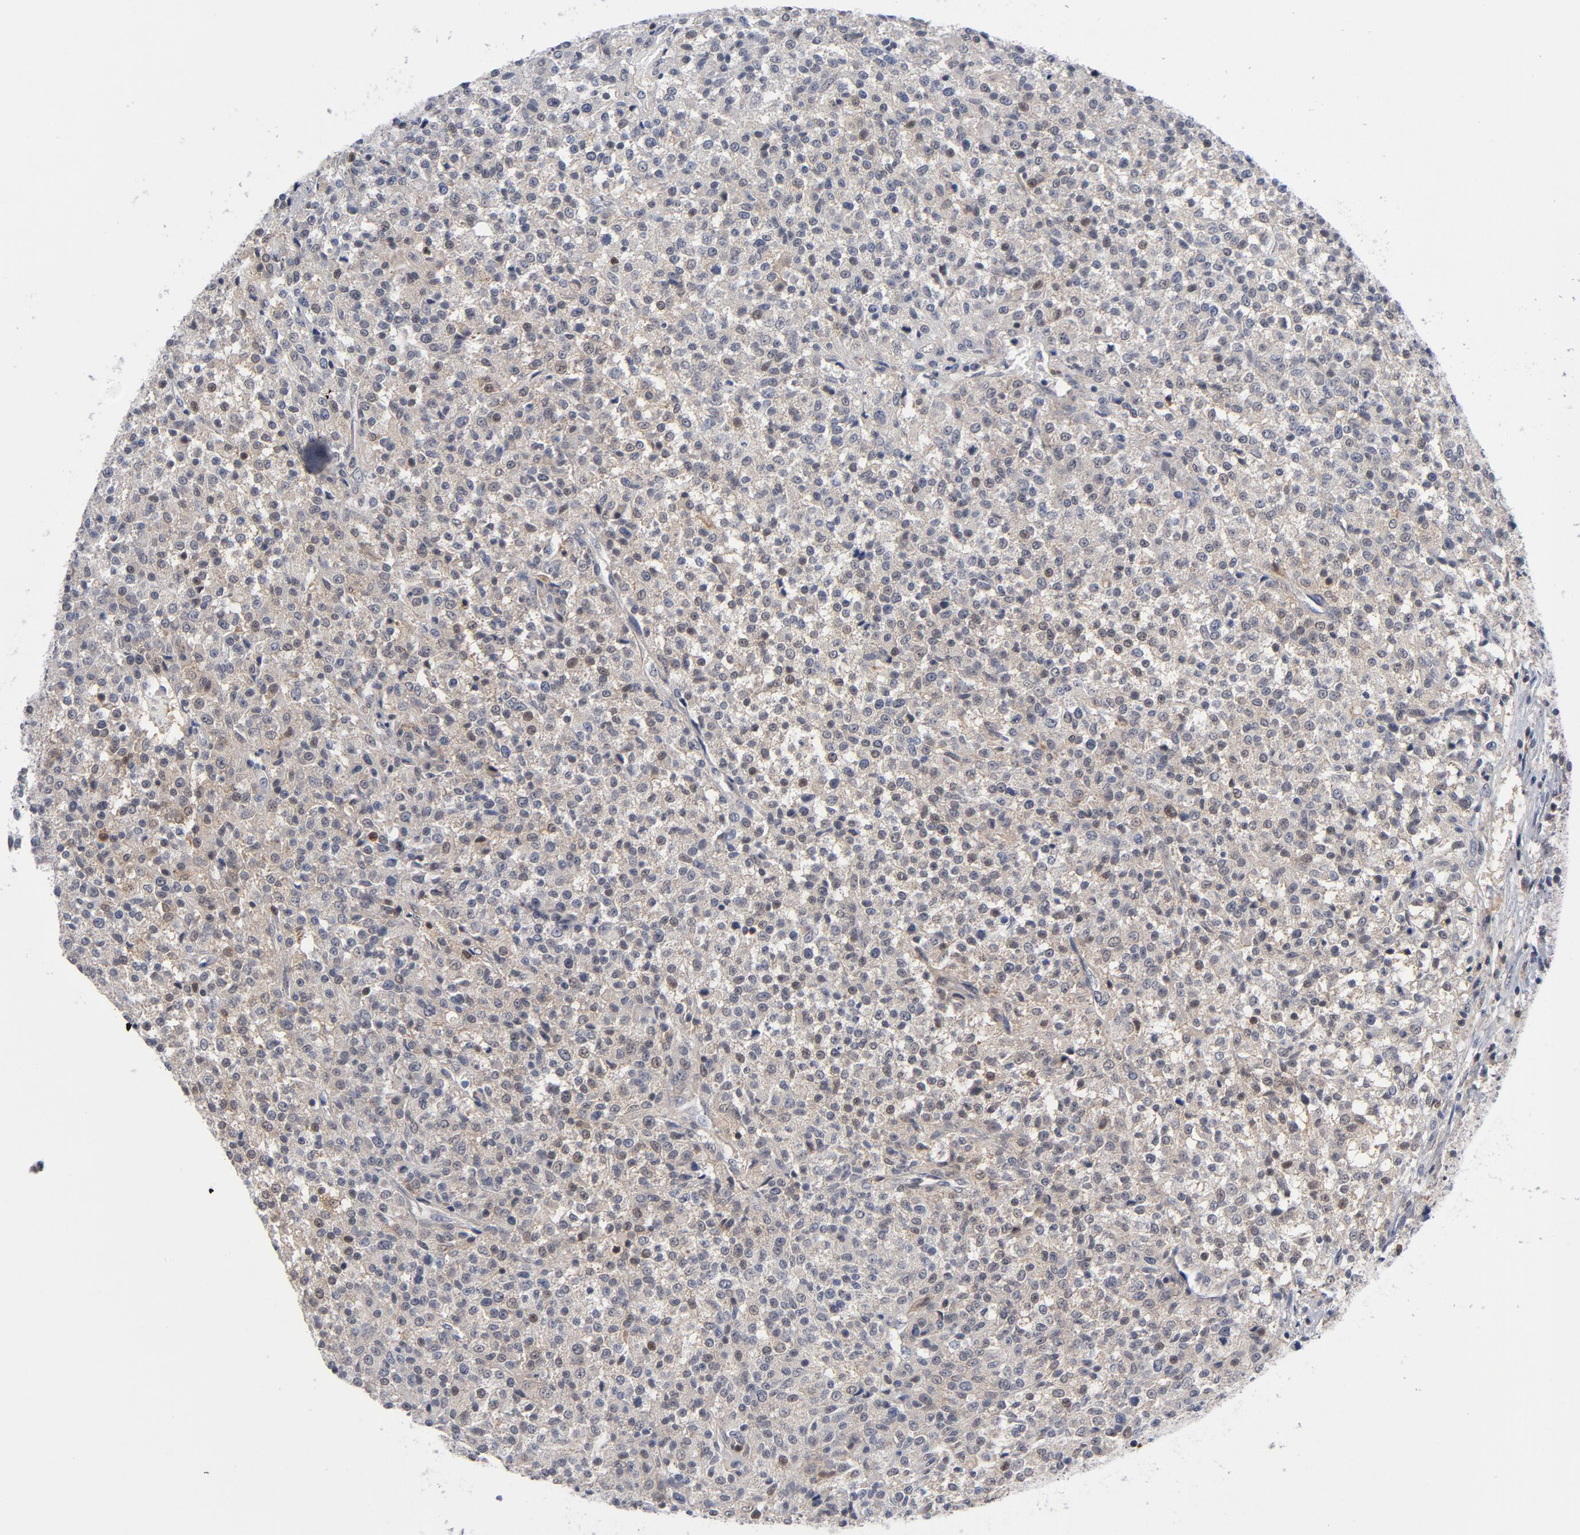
{"staining": {"intensity": "negative", "quantity": "none", "location": "none"}, "tissue": "testis cancer", "cell_type": "Tumor cells", "image_type": "cancer", "snomed": [{"axis": "morphology", "description": "Seminoma, NOS"}, {"axis": "topography", "description": "Testis"}], "caption": "Tumor cells are negative for brown protein staining in testis cancer (seminoma).", "gene": "TRADD", "patient": {"sex": "male", "age": 59}}